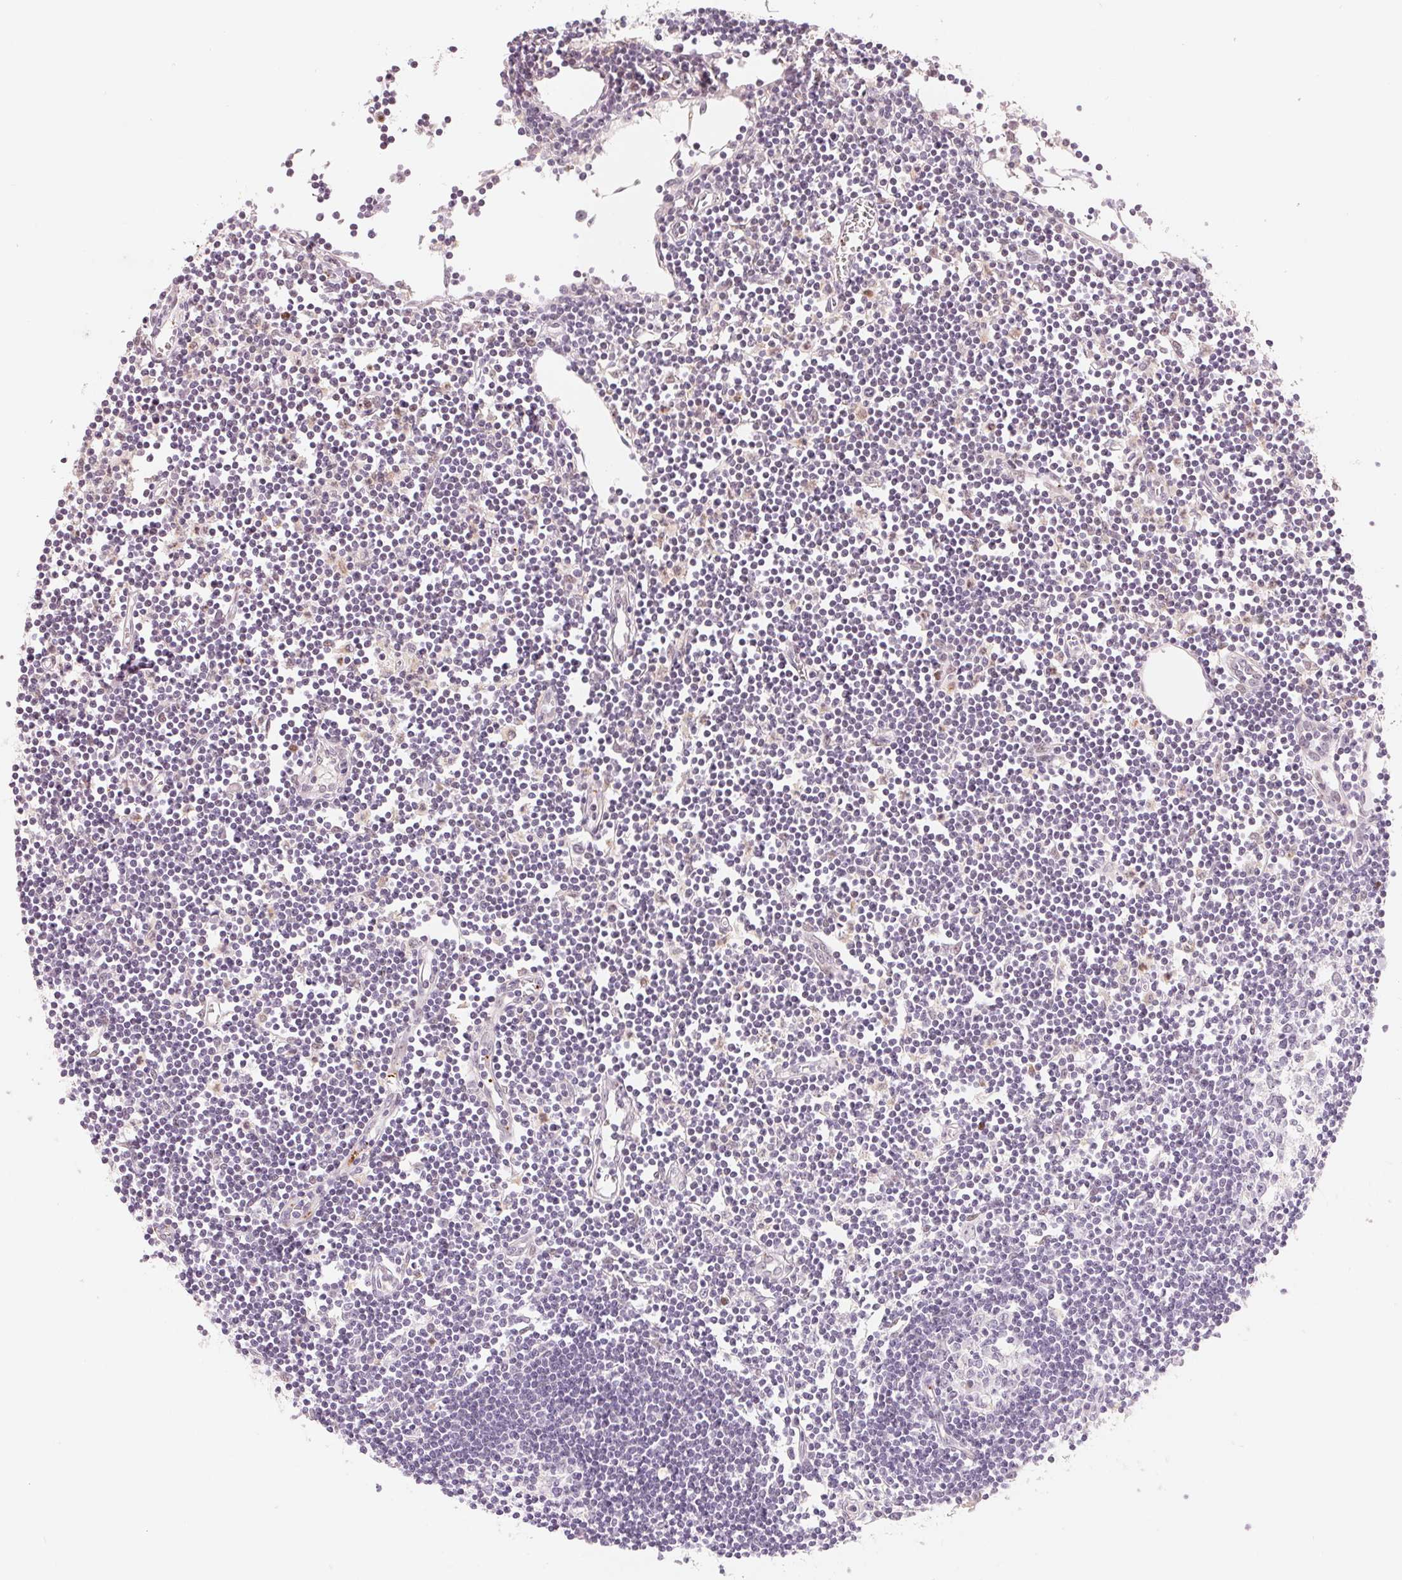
{"staining": {"intensity": "negative", "quantity": "none", "location": "none"}, "tissue": "lymph node", "cell_type": "Germinal center cells", "image_type": "normal", "snomed": [{"axis": "morphology", "description": "Normal tissue, NOS"}, {"axis": "topography", "description": "Lymph node"}], "caption": "Immunohistochemistry of unremarkable human lymph node displays no positivity in germinal center cells. Nuclei are stained in blue.", "gene": "ARHGAP22", "patient": {"sex": "female", "age": 65}}